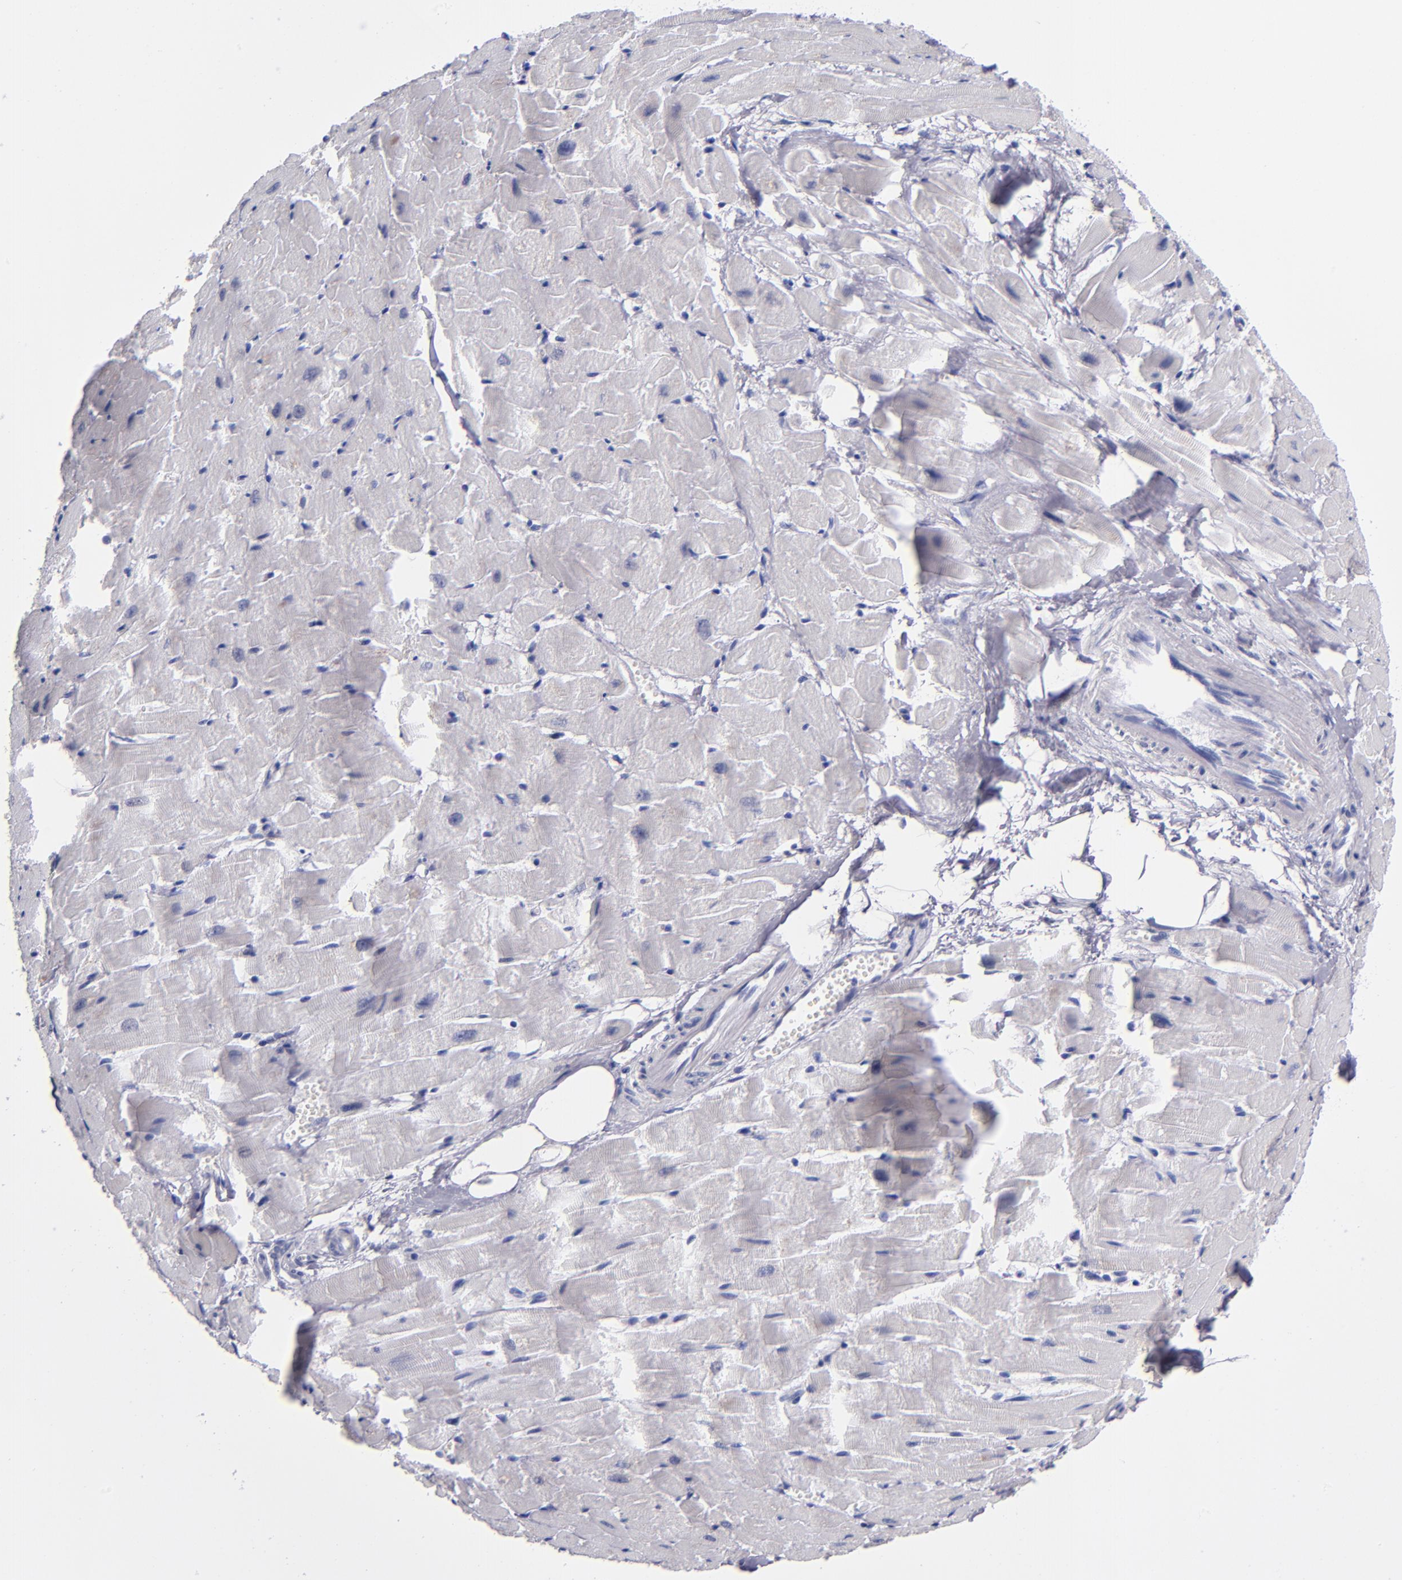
{"staining": {"intensity": "negative", "quantity": "none", "location": "none"}, "tissue": "heart muscle", "cell_type": "Cardiomyocytes", "image_type": "normal", "snomed": [{"axis": "morphology", "description": "Normal tissue, NOS"}, {"axis": "topography", "description": "Heart"}], "caption": "This is an immunohistochemistry (IHC) micrograph of benign heart muscle. There is no staining in cardiomyocytes.", "gene": "HNF1B", "patient": {"sex": "female", "age": 19}}